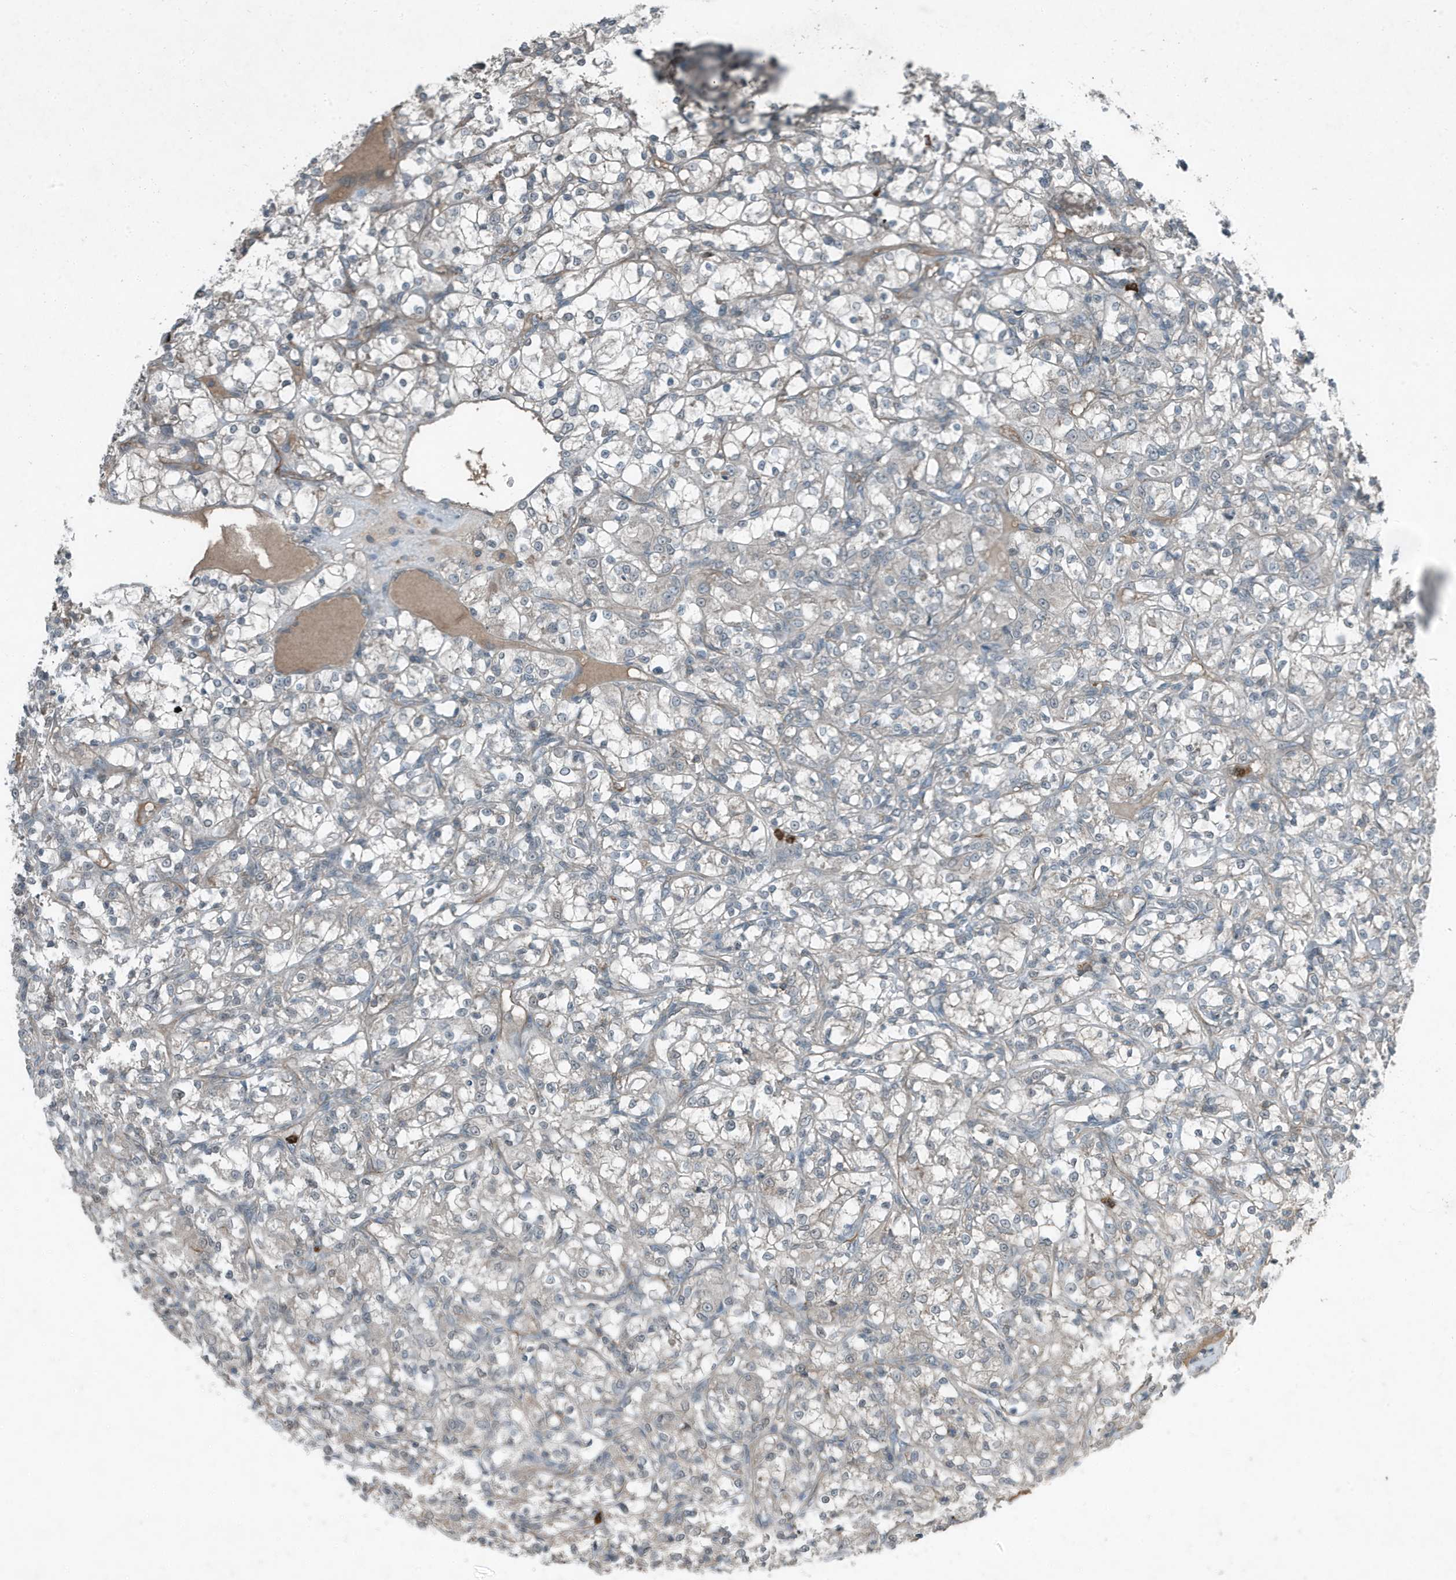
{"staining": {"intensity": "negative", "quantity": "none", "location": "none"}, "tissue": "renal cancer", "cell_type": "Tumor cells", "image_type": "cancer", "snomed": [{"axis": "morphology", "description": "Adenocarcinoma, NOS"}, {"axis": "topography", "description": "Kidney"}], "caption": "DAB immunohistochemical staining of adenocarcinoma (renal) reveals no significant expression in tumor cells.", "gene": "DAPP1", "patient": {"sex": "female", "age": 69}}